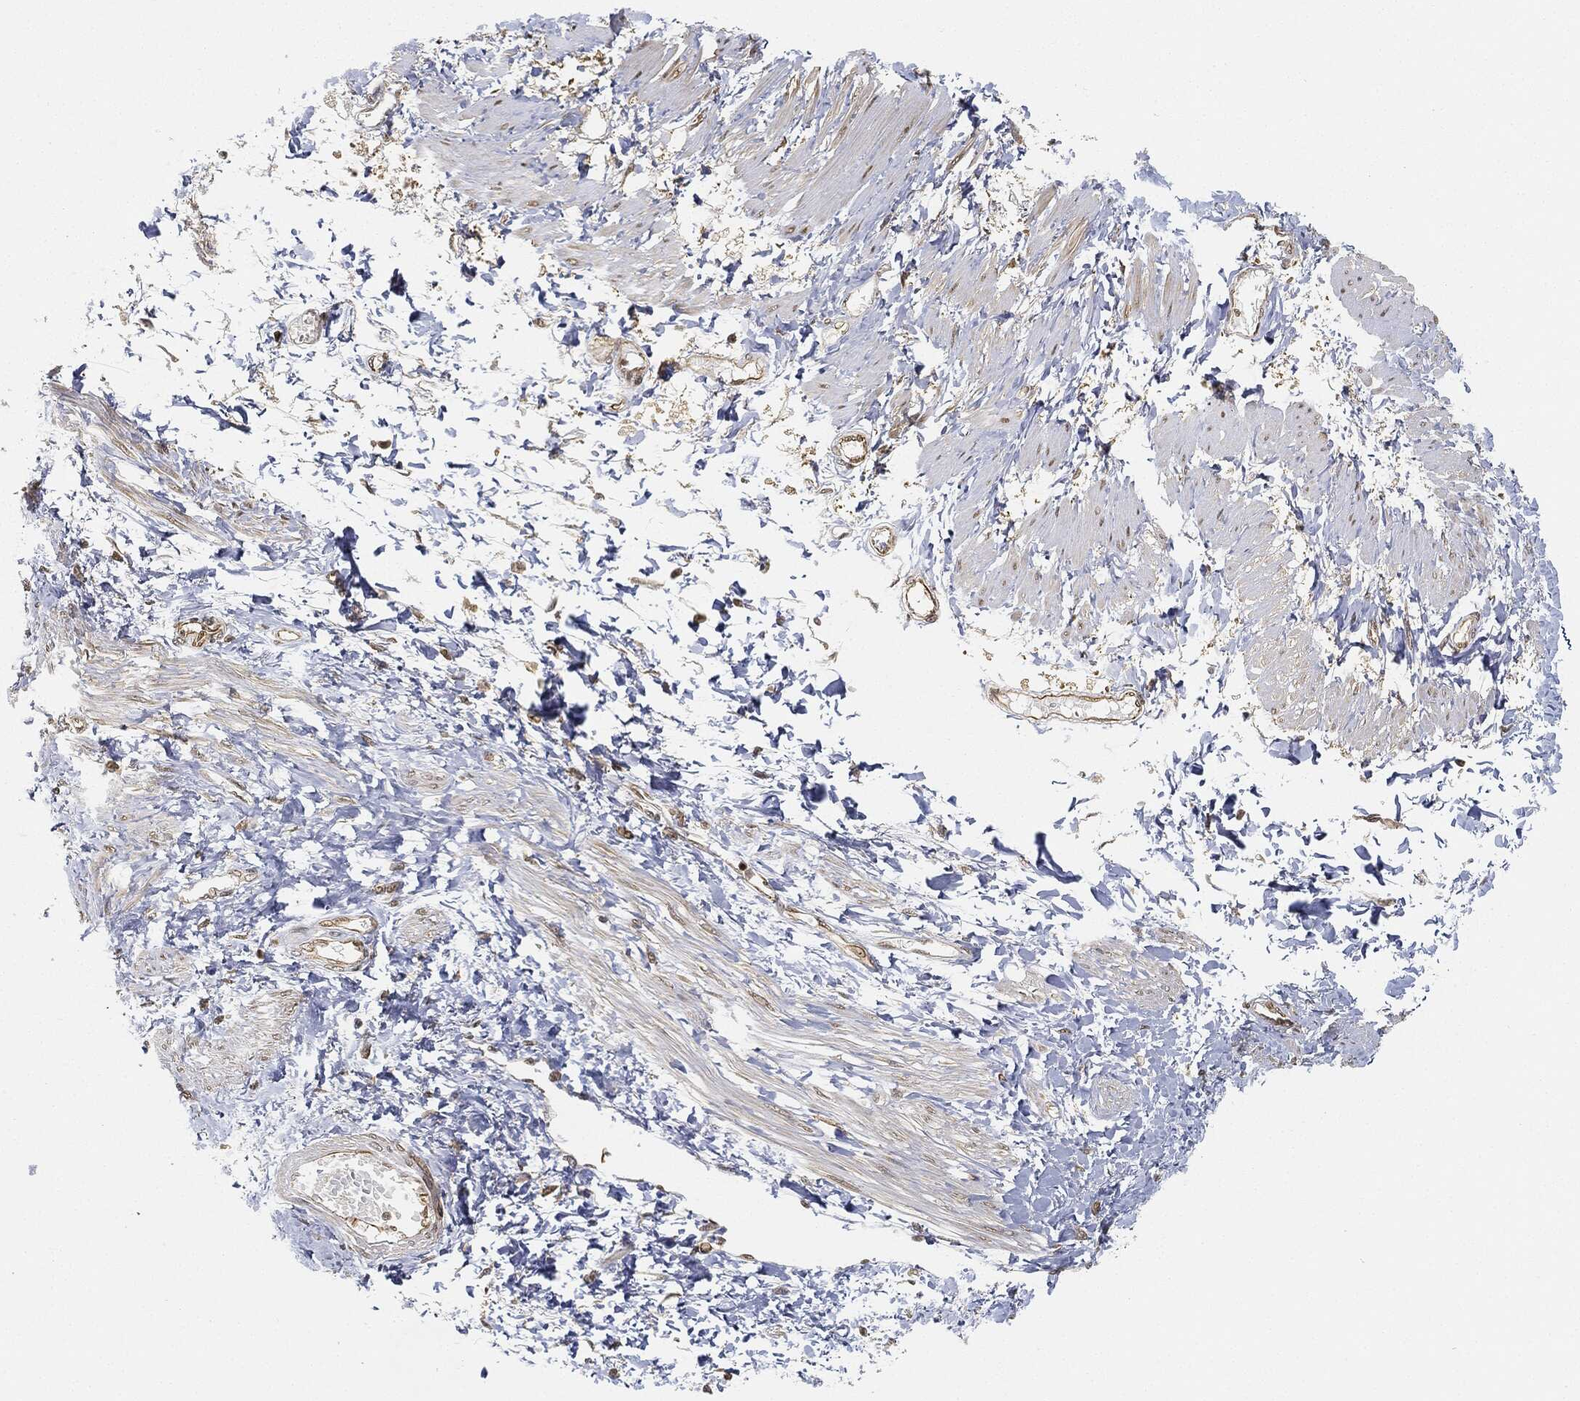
{"staining": {"intensity": "moderate", "quantity": "25%-75%", "location": "nuclear"}, "tissue": "smooth muscle", "cell_type": "Smooth muscle cells", "image_type": "normal", "snomed": [{"axis": "morphology", "description": "Normal tissue, NOS"}, {"axis": "topography", "description": "Smooth muscle"}, {"axis": "topography", "description": "Uterus"}], "caption": "This histopathology image reveals normal smooth muscle stained with immunohistochemistry (IHC) to label a protein in brown. The nuclear of smooth muscle cells show moderate positivity for the protein. Nuclei are counter-stained blue.", "gene": "CIB1", "patient": {"sex": "female", "age": 39}}